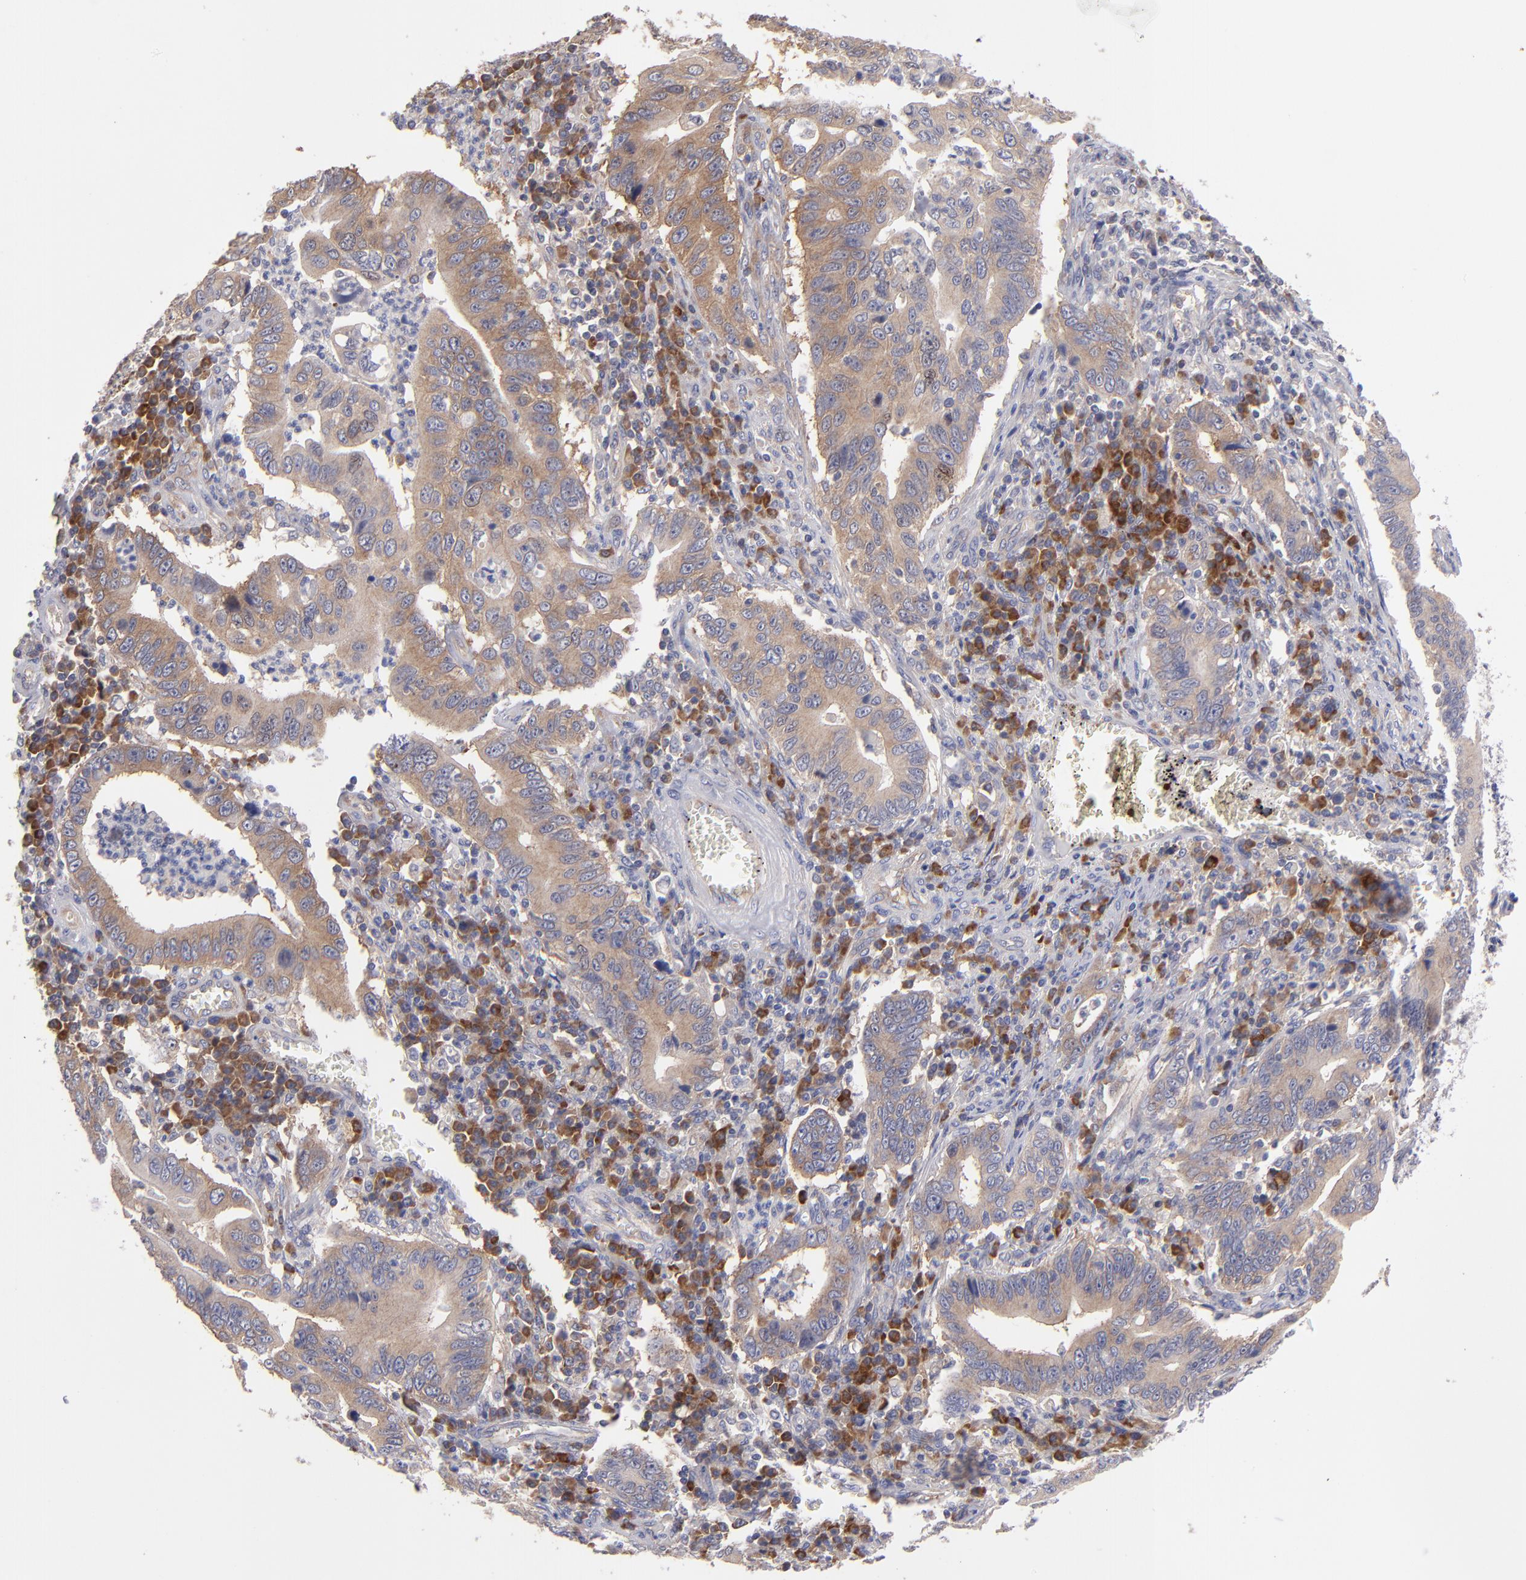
{"staining": {"intensity": "moderate", "quantity": ">75%", "location": "cytoplasmic/membranous"}, "tissue": "stomach cancer", "cell_type": "Tumor cells", "image_type": "cancer", "snomed": [{"axis": "morphology", "description": "Adenocarcinoma, NOS"}, {"axis": "topography", "description": "Stomach, upper"}], "caption": "Stomach adenocarcinoma stained with a protein marker demonstrates moderate staining in tumor cells.", "gene": "EIF3L", "patient": {"sex": "male", "age": 63}}